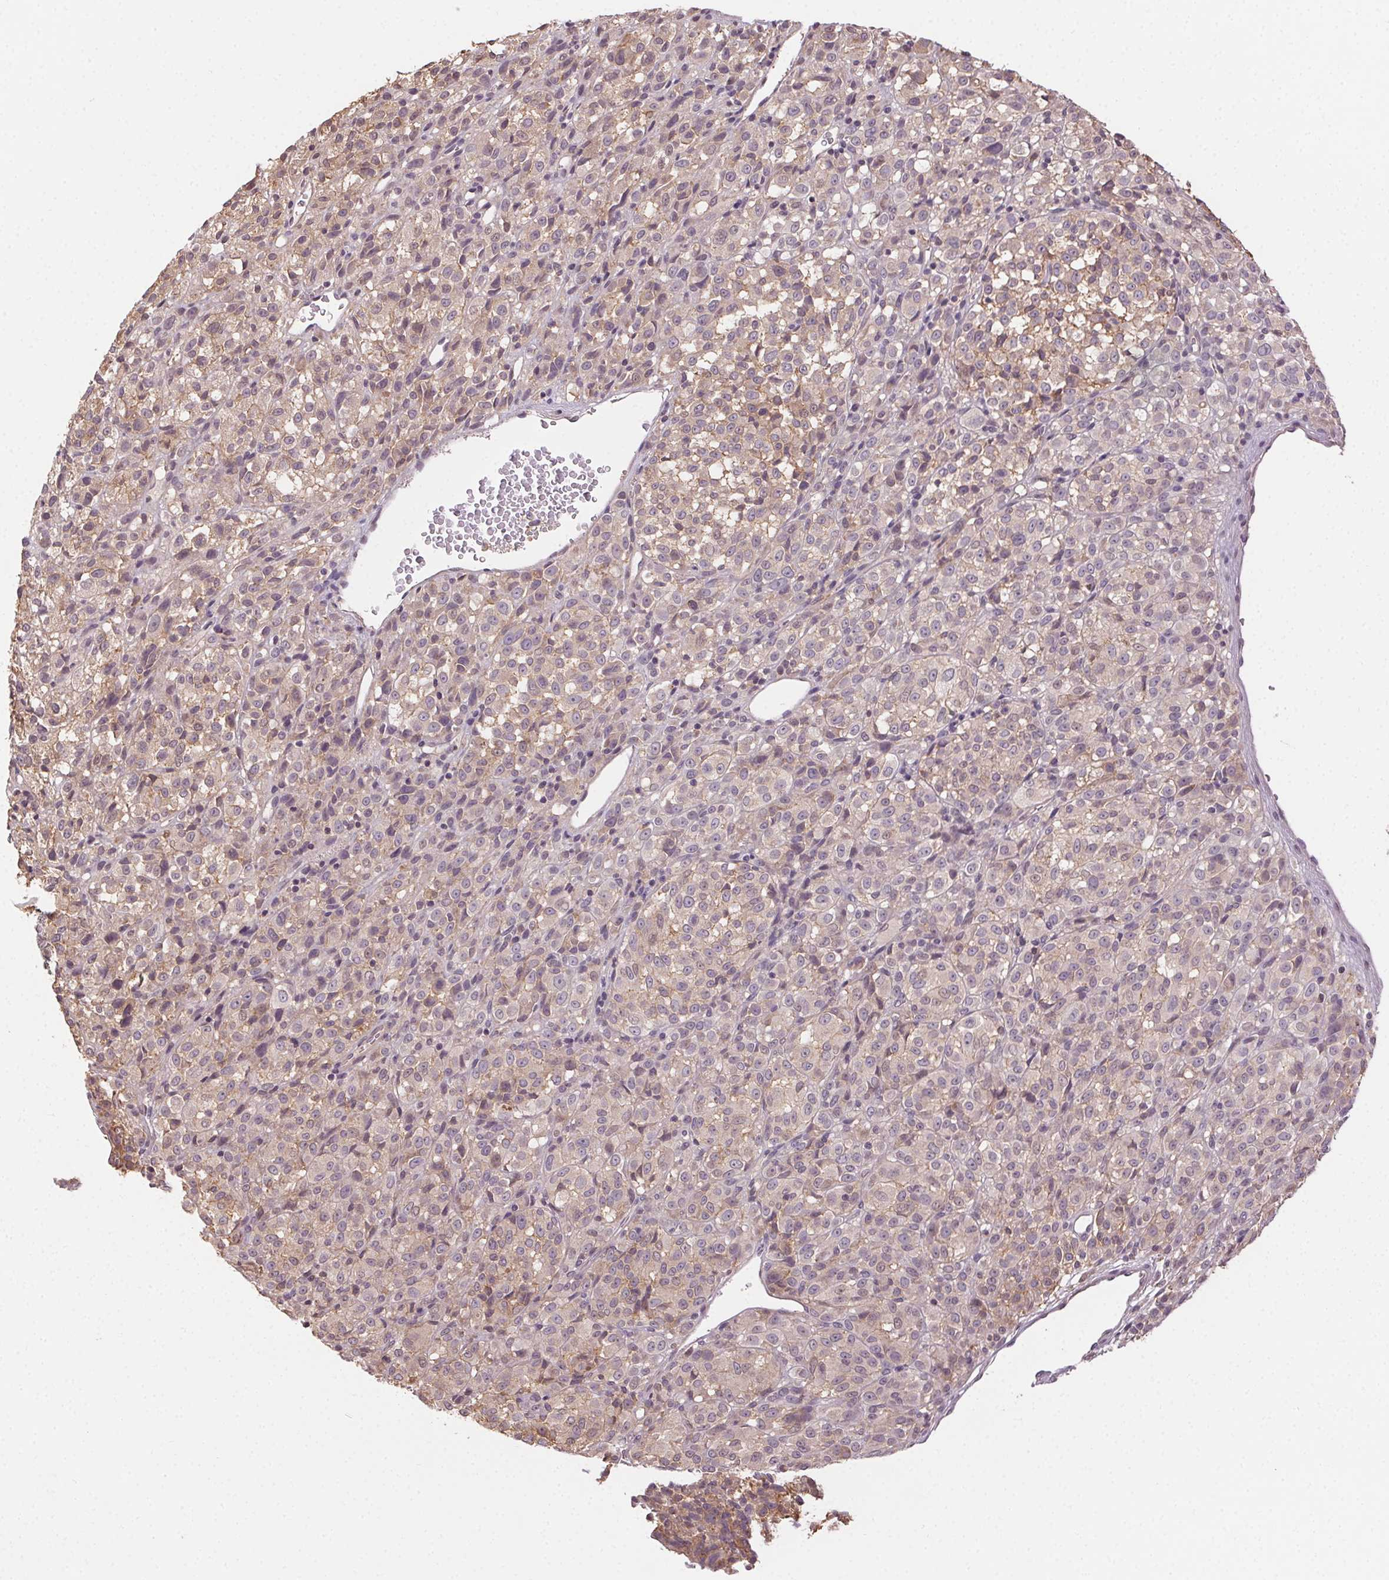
{"staining": {"intensity": "weak", "quantity": "25%-75%", "location": "cytoplasmic/membranous"}, "tissue": "melanoma", "cell_type": "Tumor cells", "image_type": "cancer", "snomed": [{"axis": "morphology", "description": "Malignant melanoma, Metastatic site"}, {"axis": "topography", "description": "Brain"}], "caption": "Weak cytoplasmic/membranous protein staining is identified in about 25%-75% of tumor cells in malignant melanoma (metastatic site).", "gene": "ATP1B3", "patient": {"sex": "female", "age": 56}}